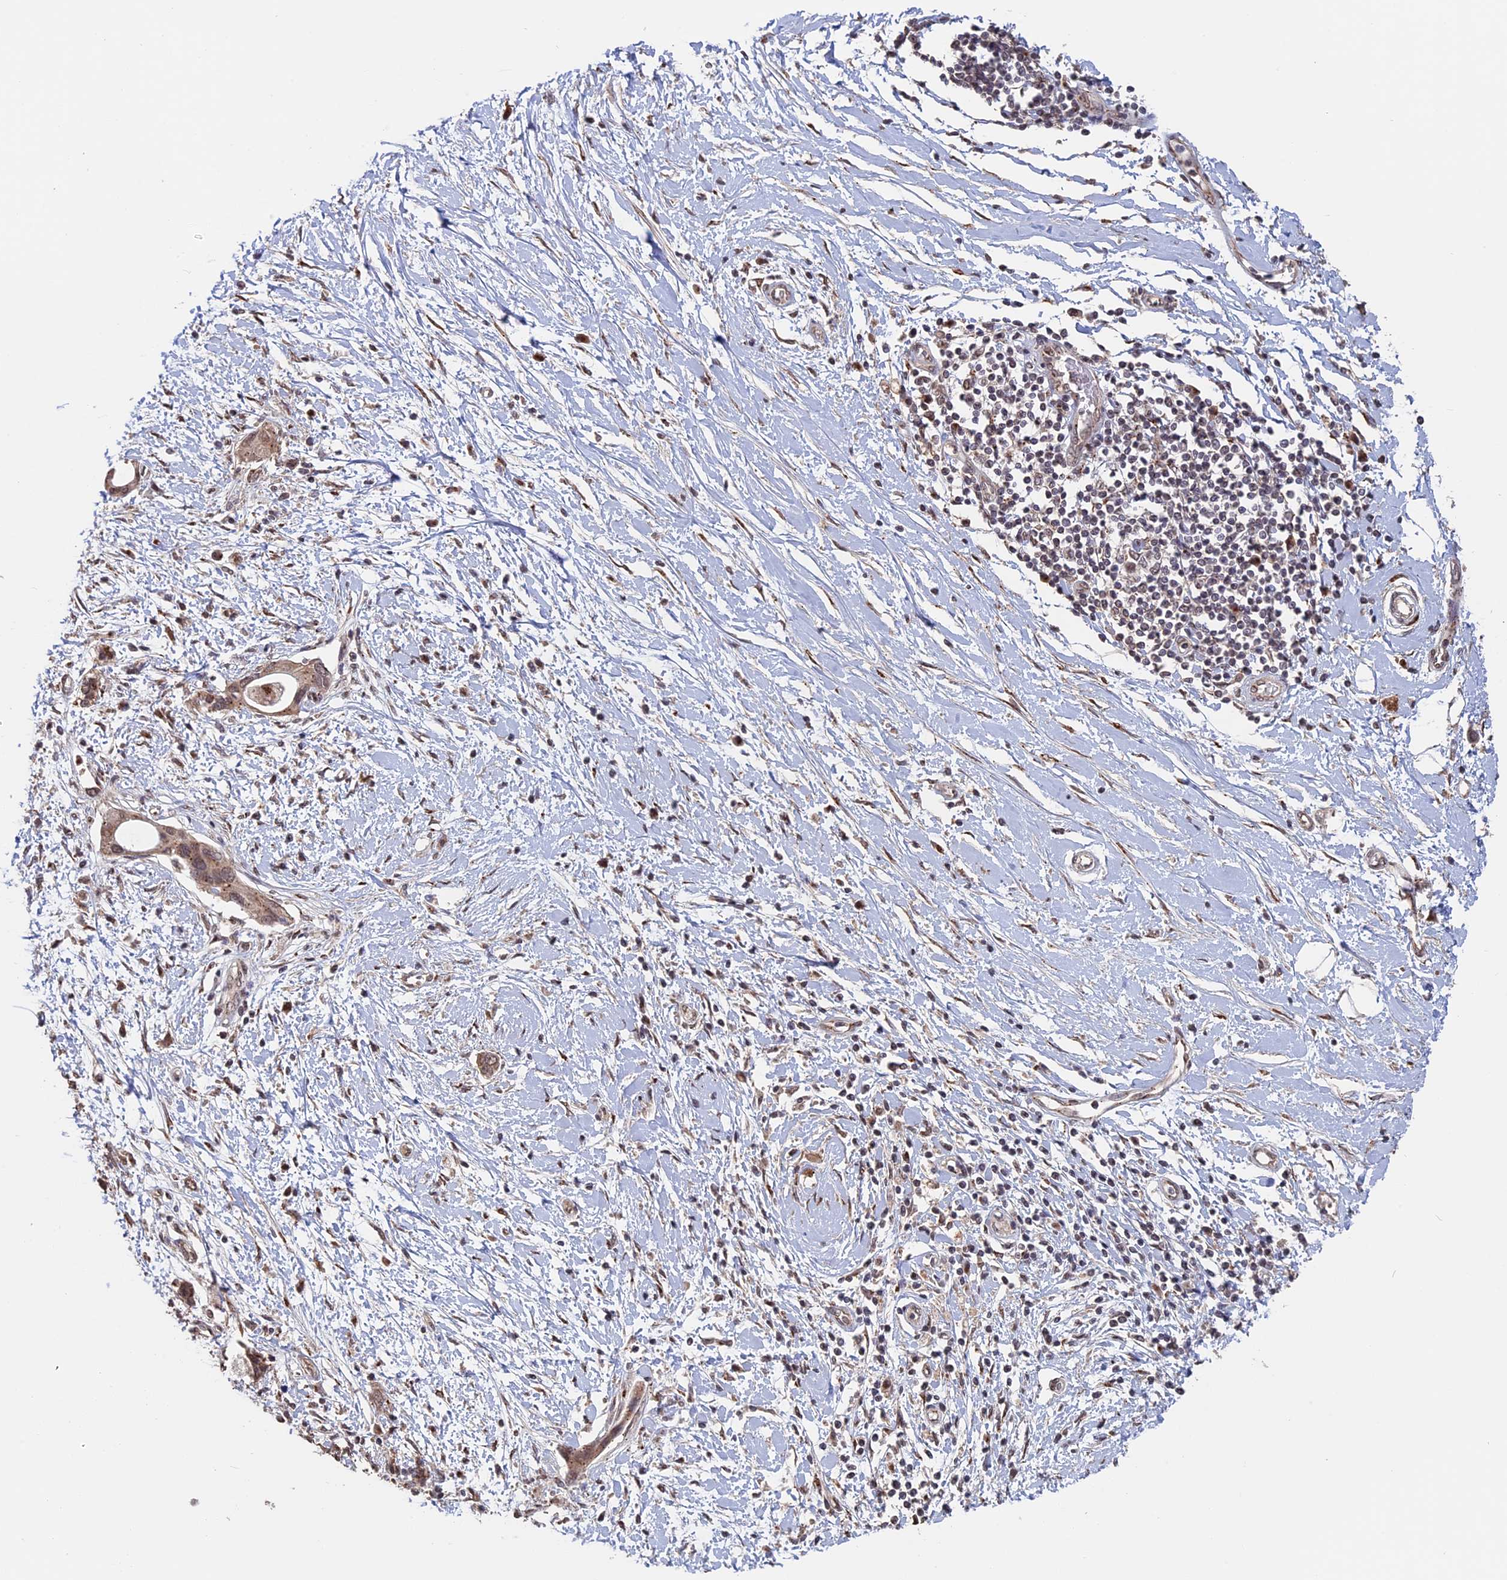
{"staining": {"intensity": "weak", "quantity": ">75%", "location": "cytoplasmic/membranous"}, "tissue": "pancreatic cancer", "cell_type": "Tumor cells", "image_type": "cancer", "snomed": [{"axis": "morphology", "description": "Normal tissue, NOS"}, {"axis": "morphology", "description": "Adenocarcinoma, NOS"}, {"axis": "topography", "description": "Pancreas"}, {"axis": "topography", "description": "Peripheral nerve tissue"}], "caption": "Protein positivity by immunohistochemistry demonstrates weak cytoplasmic/membranous staining in approximately >75% of tumor cells in pancreatic cancer (adenocarcinoma).", "gene": "PIGQ", "patient": {"sex": "male", "age": 59}}